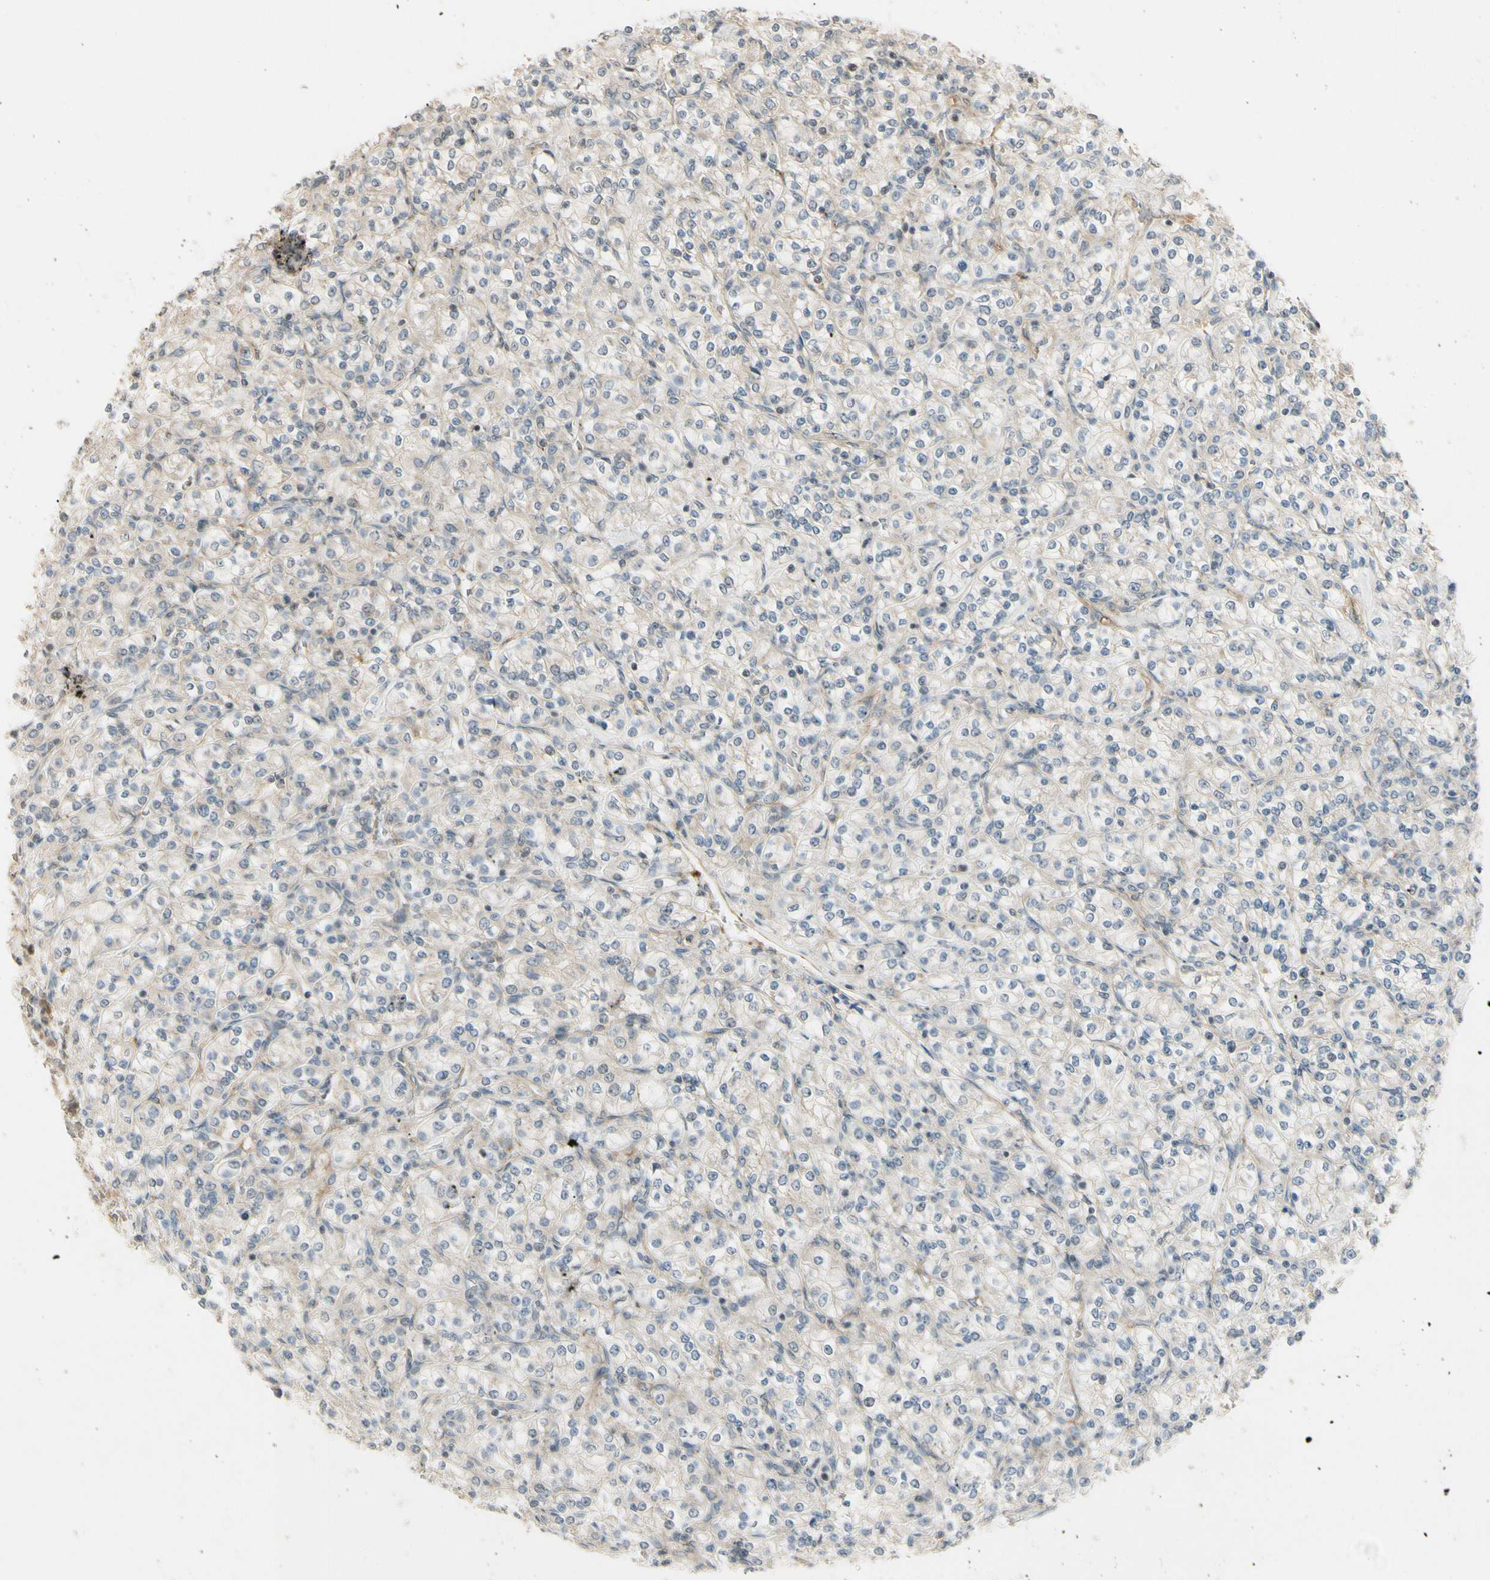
{"staining": {"intensity": "weak", "quantity": "25%-75%", "location": "cytoplasmic/membranous"}, "tissue": "renal cancer", "cell_type": "Tumor cells", "image_type": "cancer", "snomed": [{"axis": "morphology", "description": "Adenocarcinoma, NOS"}, {"axis": "topography", "description": "Kidney"}], "caption": "A brown stain labels weak cytoplasmic/membranous positivity of a protein in renal cancer (adenocarcinoma) tumor cells.", "gene": "NFYA", "patient": {"sex": "male", "age": 77}}